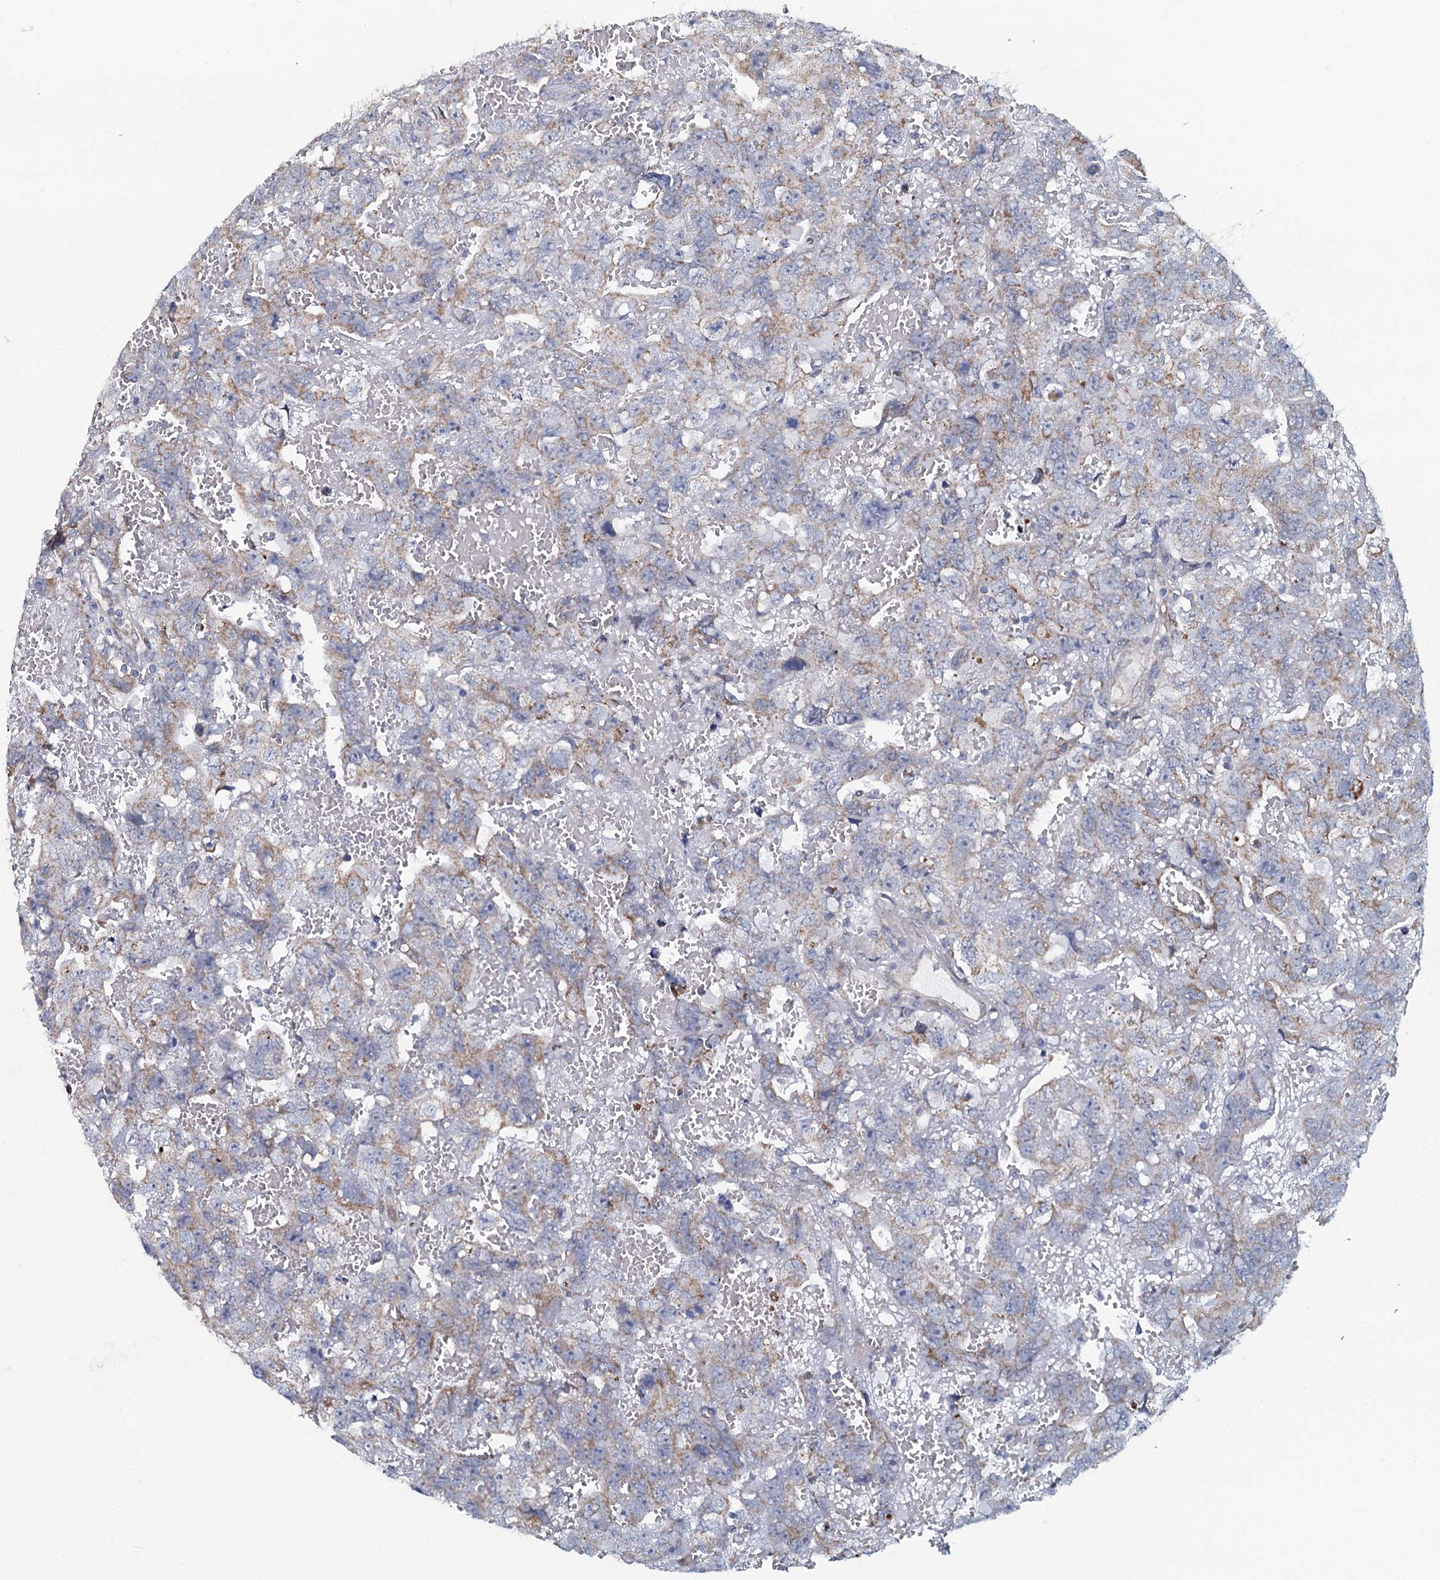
{"staining": {"intensity": "weak", "quantity": "25%-75%", "location": "cytoplasmic/membranous"}, "tissue": "testis cancer", "cell_type": "Tumor cells", "image_type": "cancer", "snomed": [{"axis": "morphology", "description": "Carcinoma, Embryonal, NOS"}, {"axis": "topography", "description": "Testis"}], "caption": "Brown immunohistochemical staining in human testis cancer reveals weak cytoplasmic/membranous expression in about 25%-75% of tumor cells.", "gene": "KCTD4", "patient": {"sex": "male", "age": 45}}